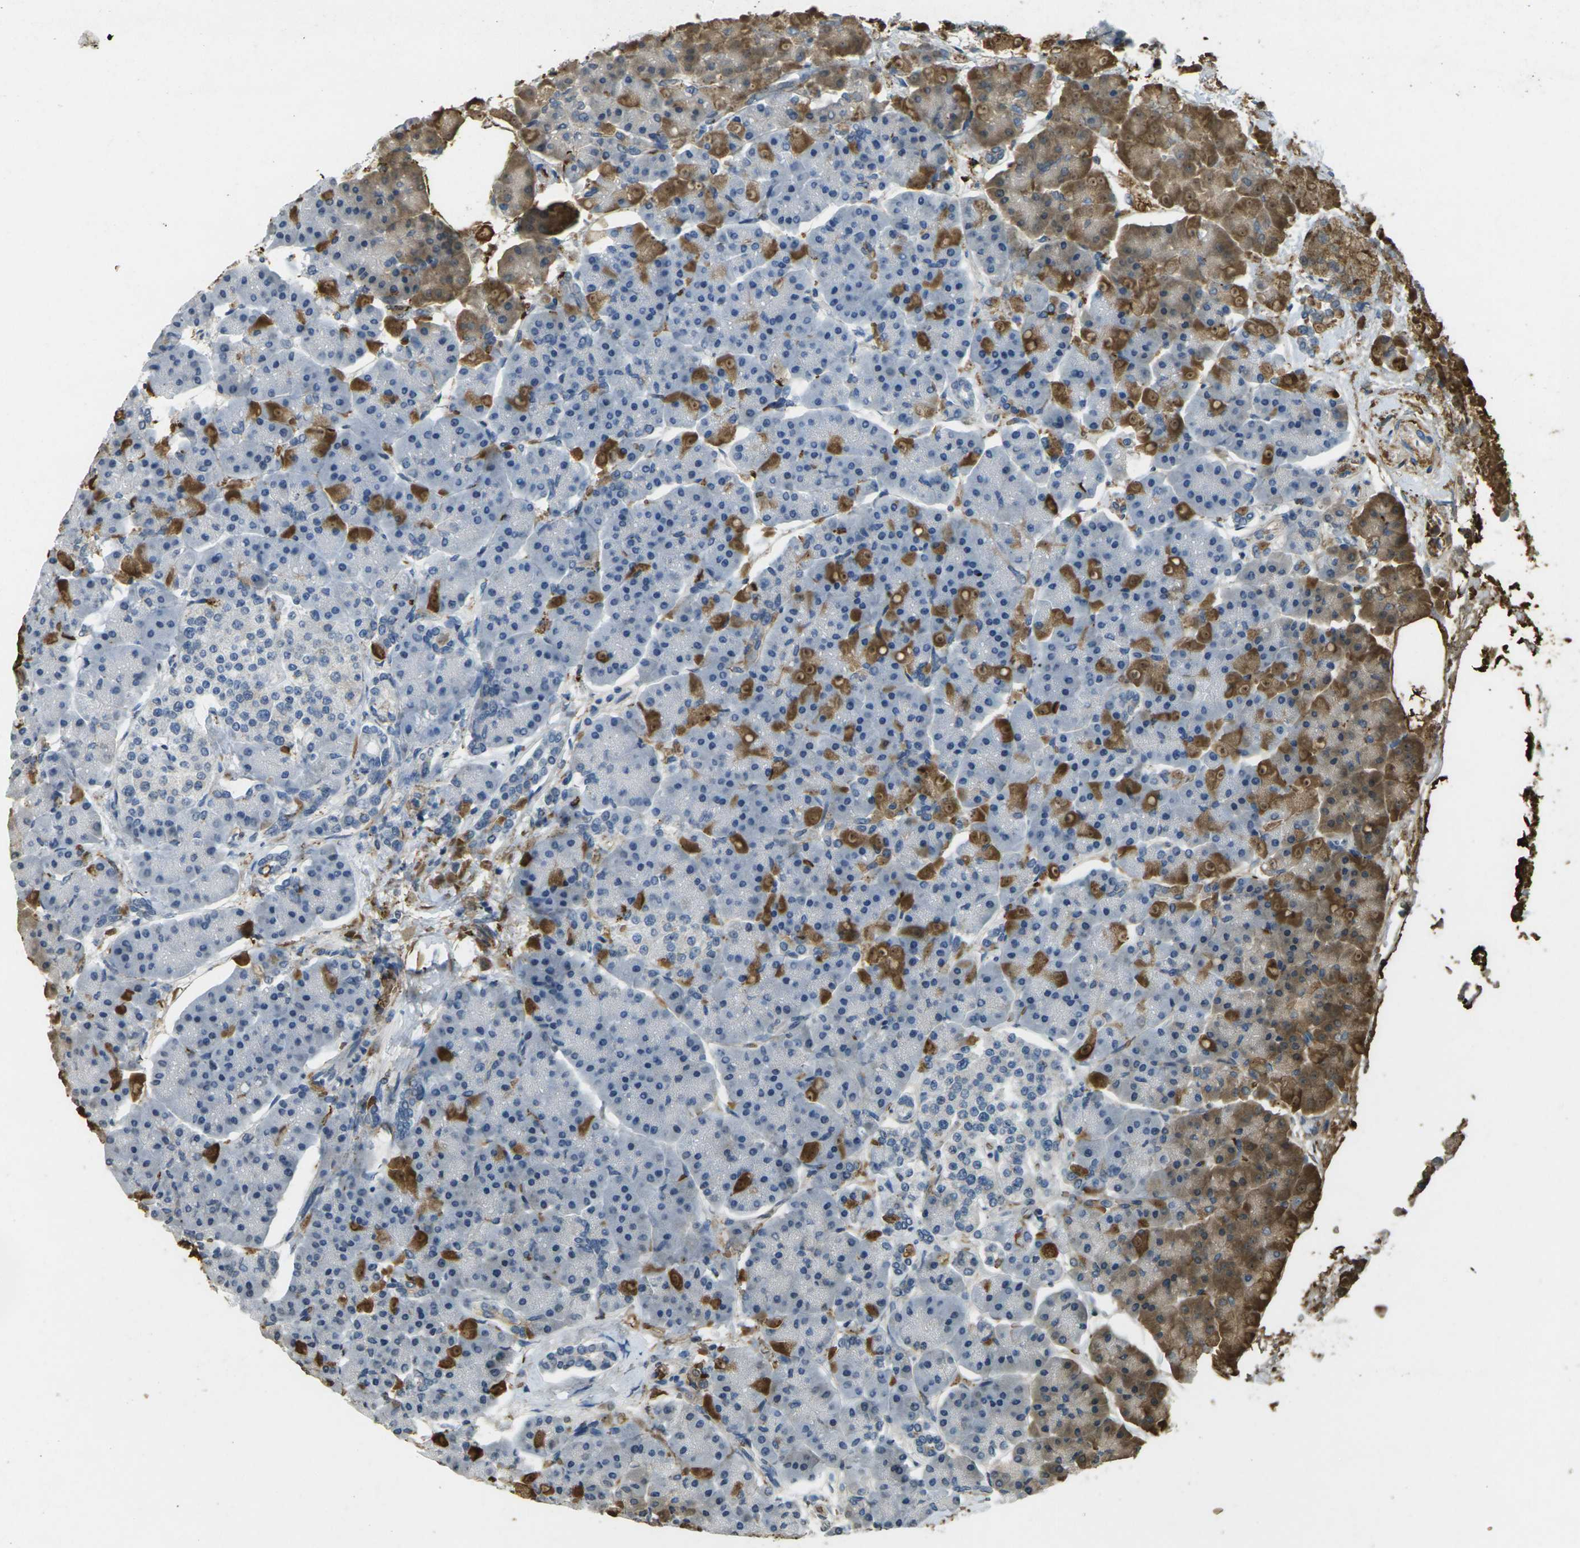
{"staining": {"intensity": "moderate", "quantity": "<25%", "location": "cytoplasmic/membranous"}, "tissue": "pancreas", "cell_type": "Exocrine glandular cells", "image_type": "normal", "snomed": [{"axis": "morphology", "description": "Normal tissue, NOS"}, {"axis": "topography", "description": "Pancreas"}], "caption": "Immunohistochemistry (IHC) image of normal pancreas: human pancreas stained using immunohistochemistry demonstrates low levels of moderate protein expression localized specifically in the cytoplasmic/membranous of exocrine glandular cells, appearing as a cytoplasmic/membranous brown color.", "gene": "HBB", "patient": {"sex": "female", "age": 70}}